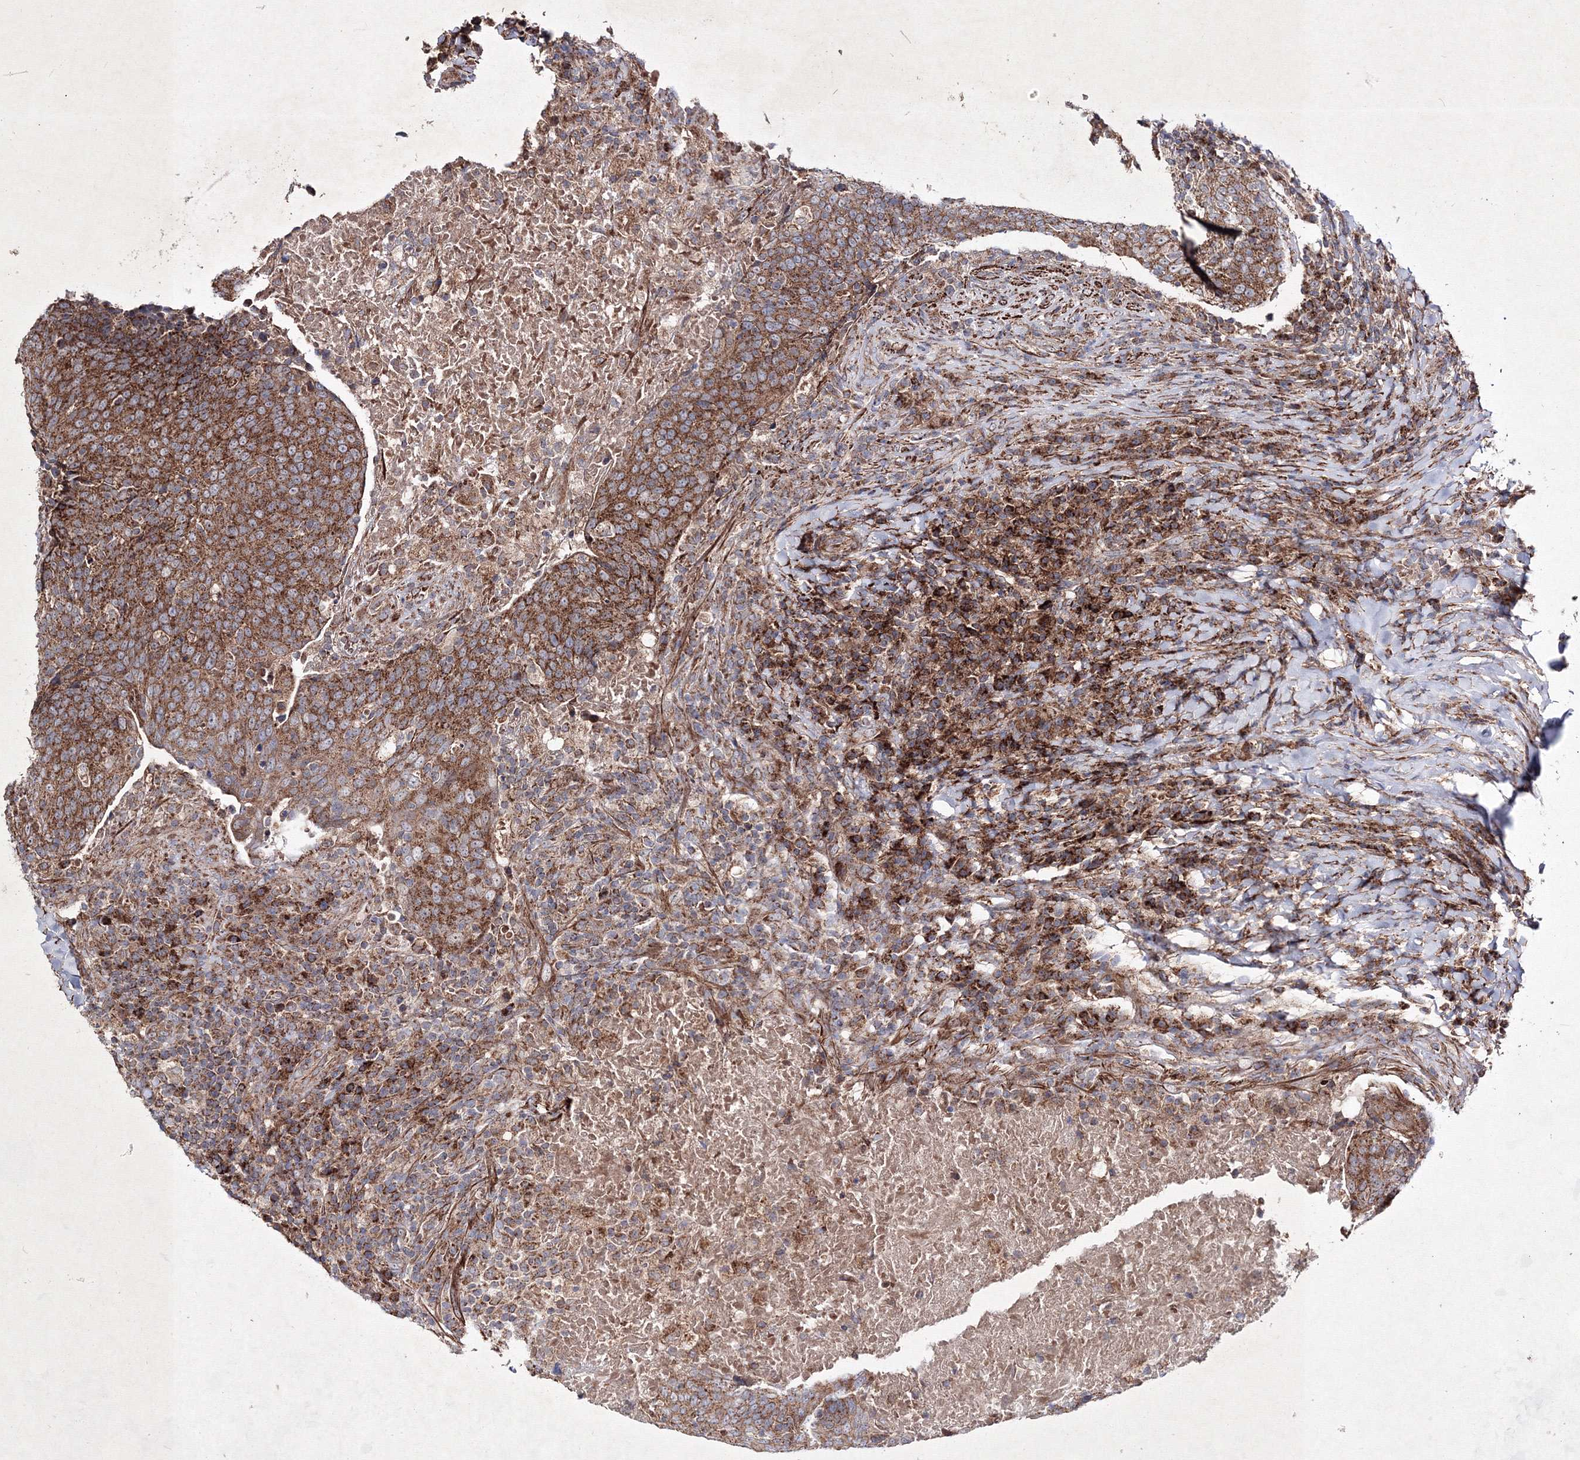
{"staining": {"intensity": "moderate", "quantity": ">75%", "location": "cytoplasmic/membranous"}, "tissue": "head and neck cancer", "cell_type": "Tumor cells", "image_type": "cancer", "snomed": [{"axis": "morphology", "description": "Squamous cell carcinoma, NOS"}, {"axis": "morphology", "description": "Squamous cell carcinoma, metastatic, NOS"}, {"axis": "topography", "description": "Lymph node"}, {"axis": "topography", "description": "Head-Neck"}], "caption": "Protein analysis of head and neck cancer tissue exhibits moderate cytoplasmic/membranous positivity in approximately >75% of tumor cells.", "gene": "GFM1", "patient": {"sex": "male", "age": 62}}